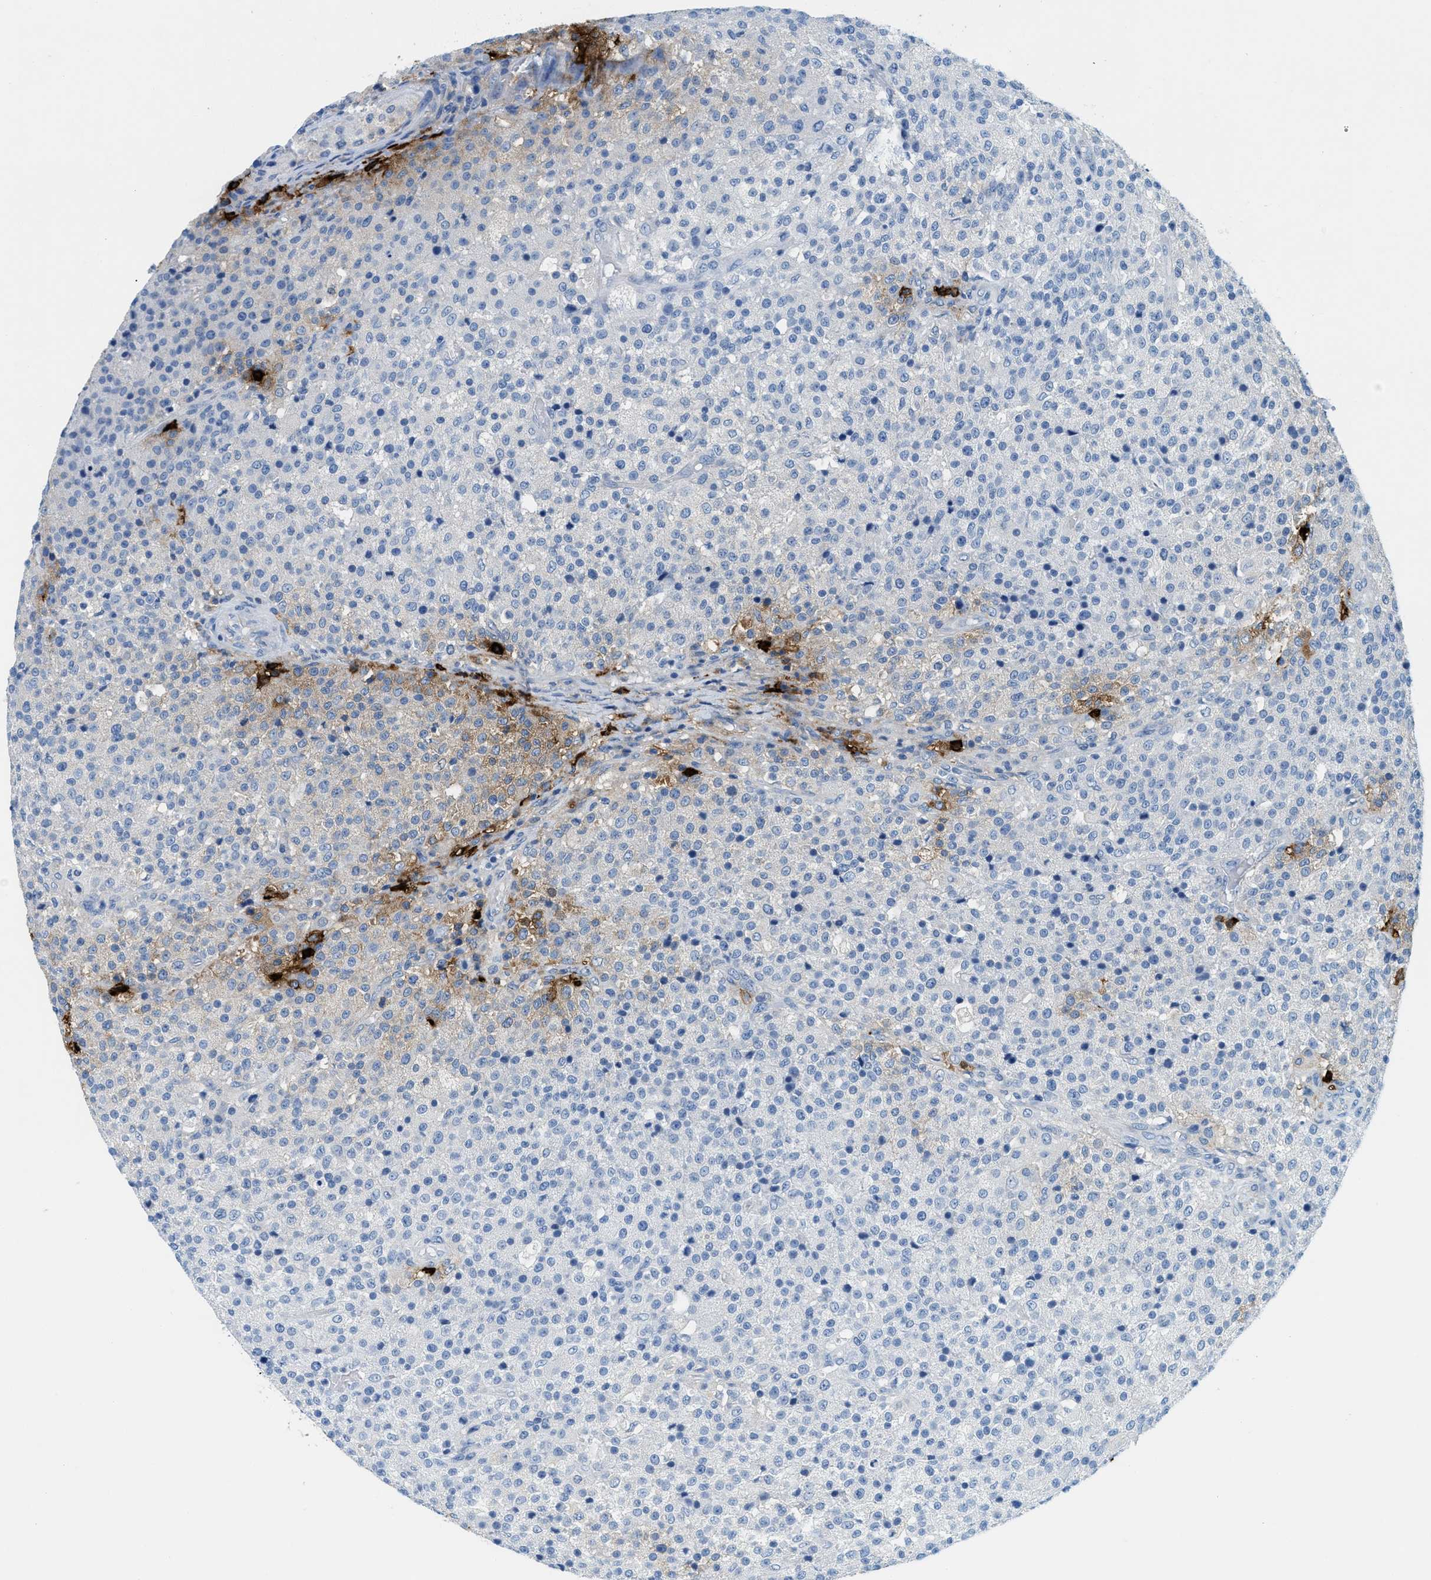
{"staining": {"intensity": "negative", "quantity": "none", "location": "none"}, "tissue": "testis cancer", "cell_type": "Tumor cells", "image_type": "cancer", "snomed": [{"axis": "morphology", "description": "Seminoma, NOS"}, {"axis": "topography", "description": "Testis"}], "caption": "Immunohistochemistry of testis cancer demonstrates no expression in tumor cells. The staining is performed using DAB brown chromogen with nuclei counter-stained in using hematoxylin.", "gene": "TPSAB1", "patient": {"sex": "male", "age": 59}}